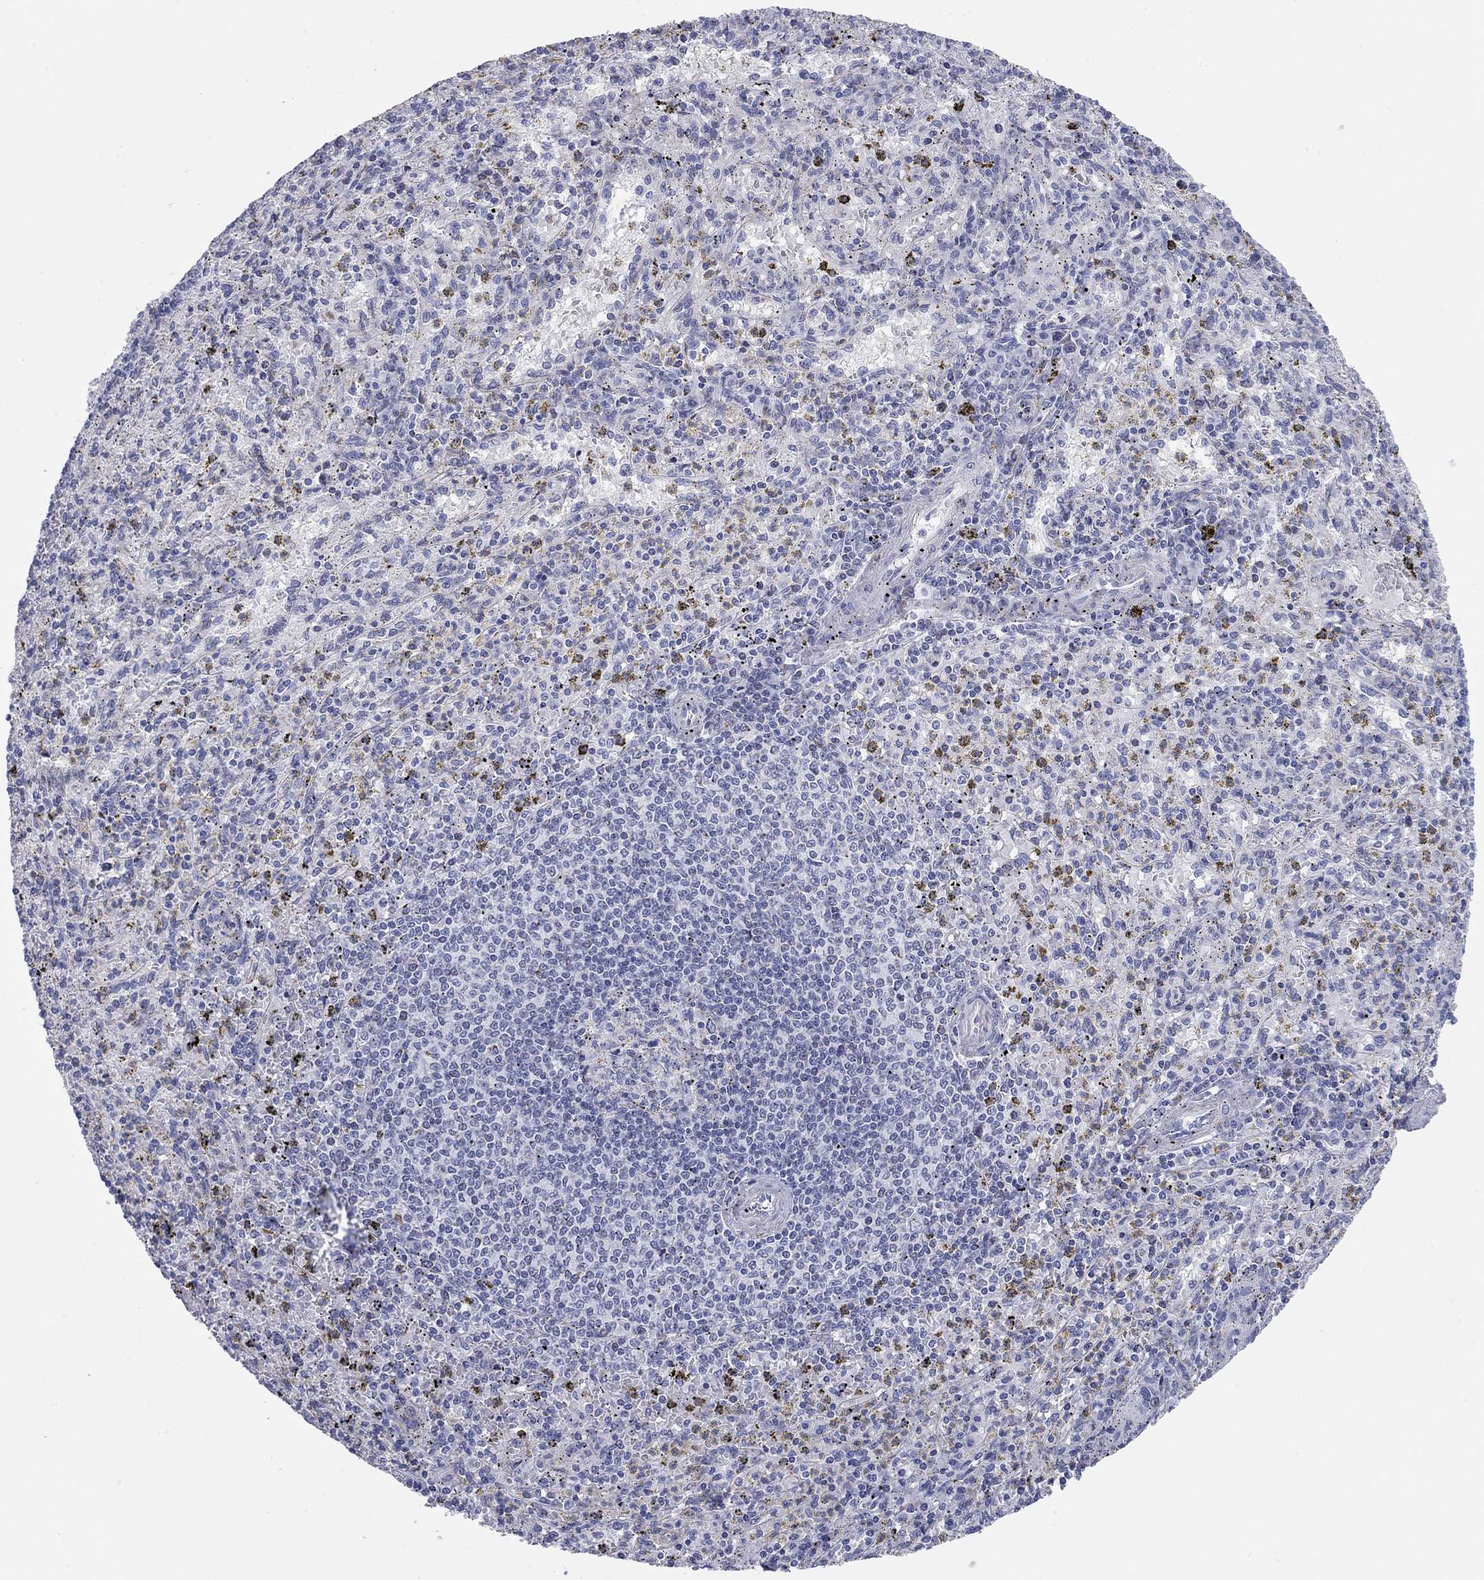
{"staining": {"intensity": "negative", "quantity": "none", "location": "none"}, "tissue": "spleen", "cell_type": "Cells in red pulp", "image_type": "normal", "snomed": [{"axis": "morphology", "description": "Normal tissue, NOS"}, {"axis": "topography", "description": "Spleen"}], "caption": "Immunohistochemistry (IHC) photomicrograph of unremarkable spleen: human spleen stained with DAB (3,3'-diaminobenzidine) displays no significant protein expression in cells in red pulp.", "gene": "CHI3L2", "patient": {"sex": "male", "age": 60}}